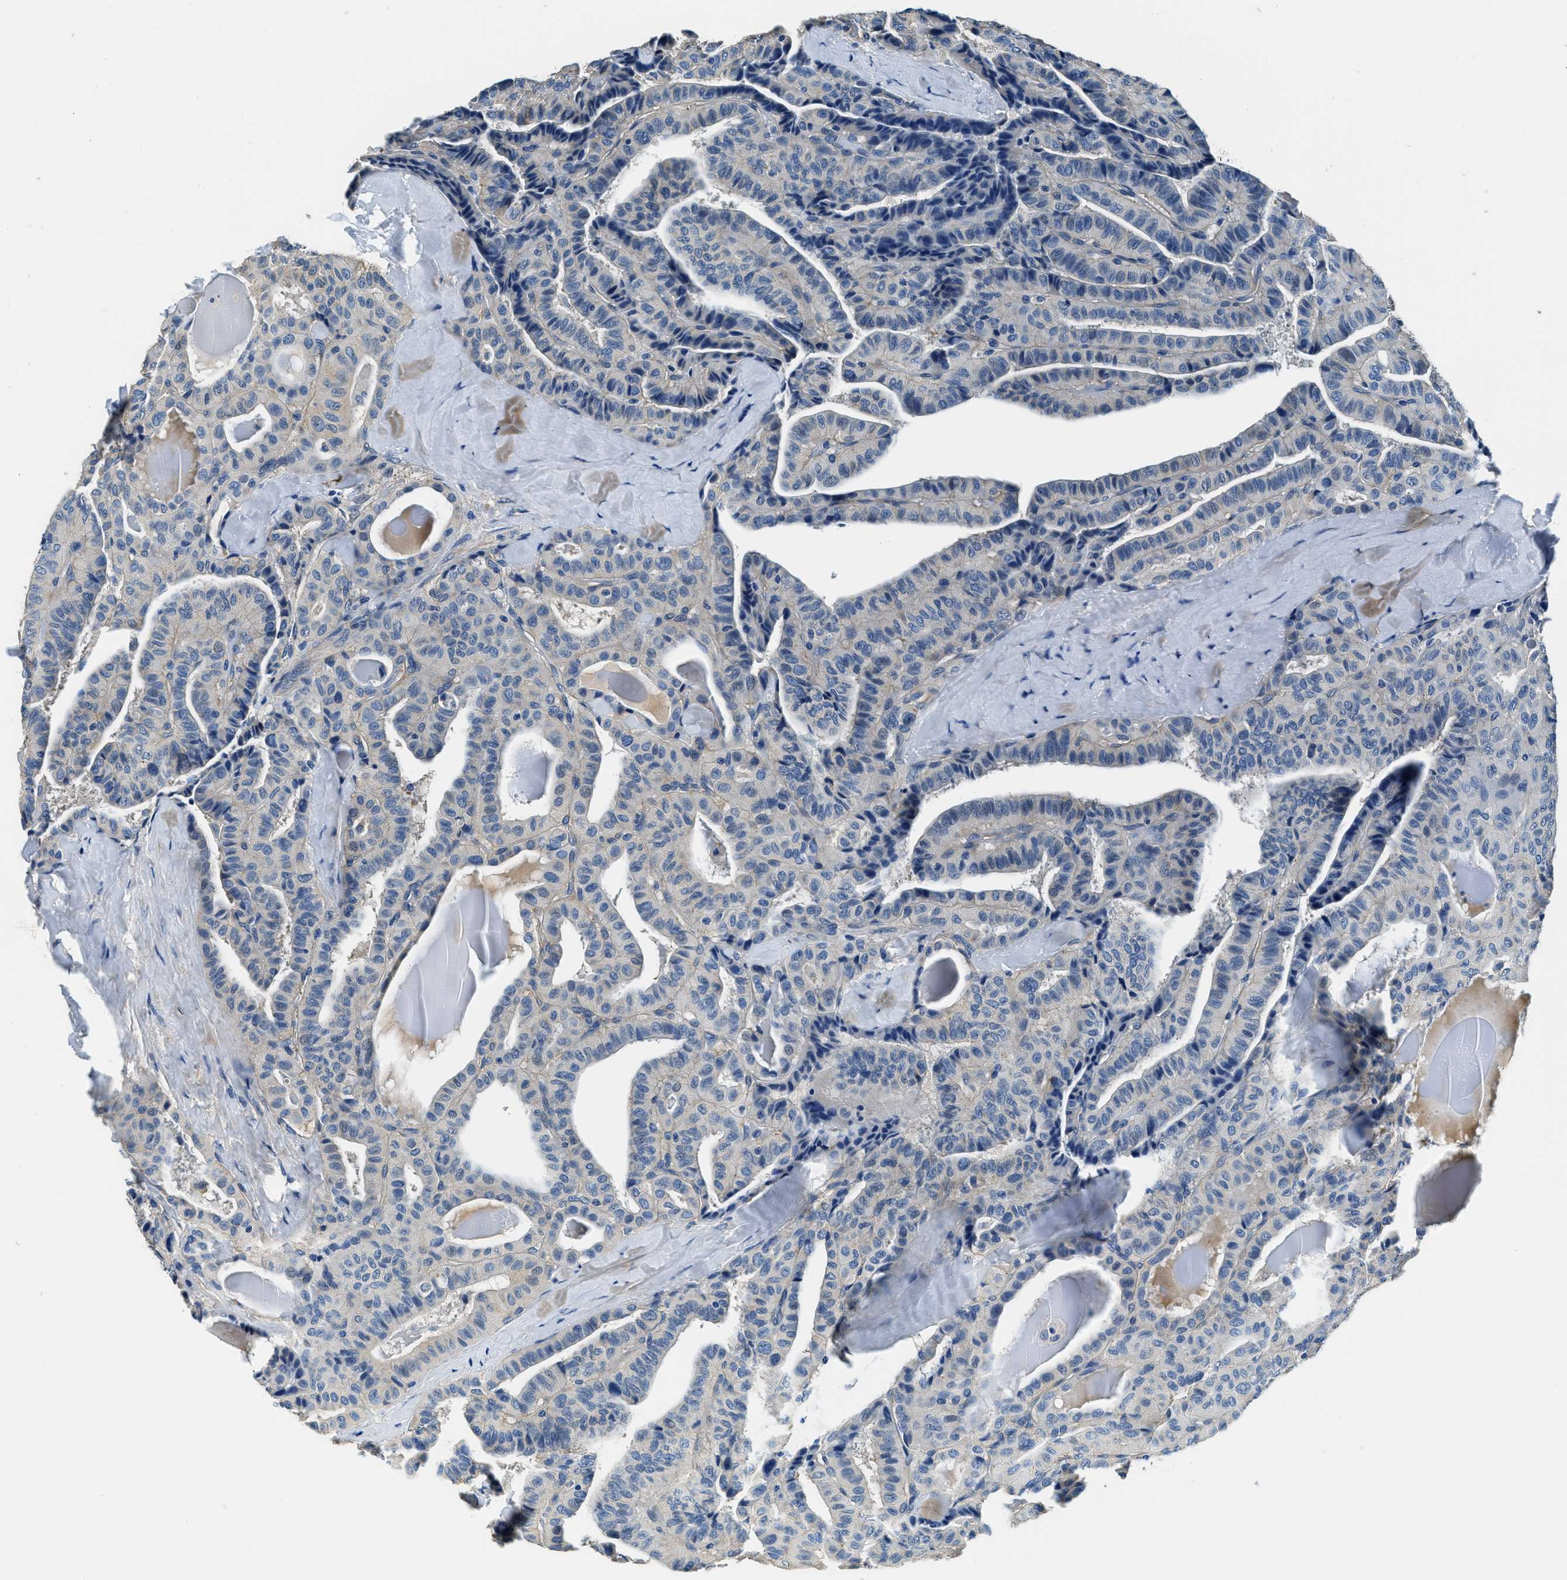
{"staining": {"intensity": "negative", "quantity": "none", "location": "none"}, "tissue": "thyroid cancer", "cell_type": "Tumor cells", "image_type": "cancer", "snomed": [{"axis": "morphology", "description": "Papillary adenocarcinoma, NOS"}, {"axis": "topography", "description": "Thyroid gland"}], "caption": "This is an immunohistochemistry (IHC) photomicrograph of thyroid cancer (papillary adenocarcinoma). There is no expression in tumor cells.", "gene": "TMEM186", "patient": {"sex": "male", "age": 77}}